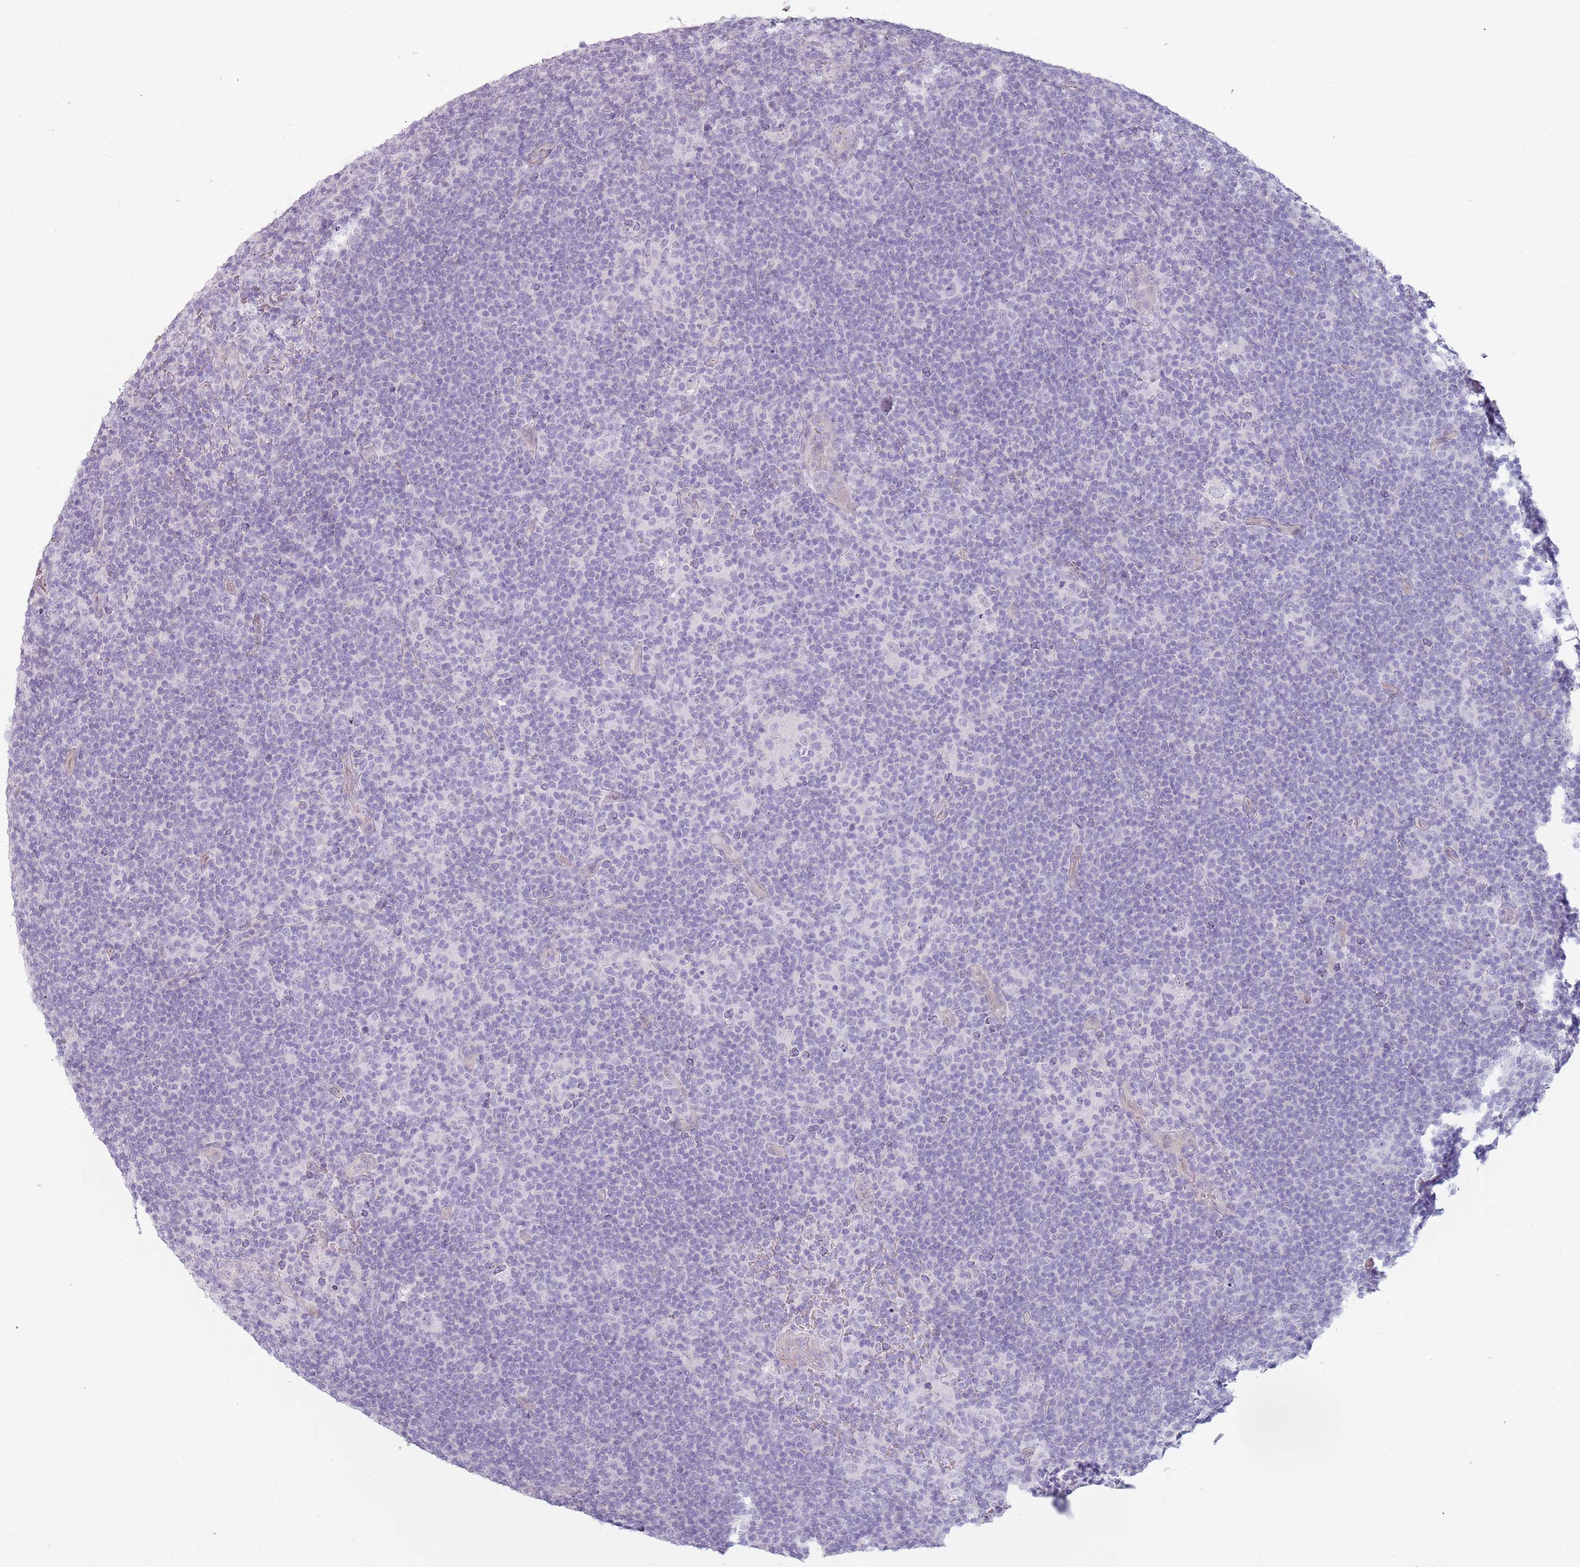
{"staining": {"intensity": "negative", "quantity": "none", "location": "none"}, "tissue": "lymphoma", "cell_type": "Tumor cells", "image_type": "cancer", "snomed": [{"axis": "morphology", "description": "Hodgkin's disease, NOS"}, {"axis": "topography", "description": "Lymph node"}], "caption": "Lymphoma was stained to show a protein in brown. There is no significant staining in tumor cells. (IHC, brightfield microscopy, high magnification).", "gene": "RFX2", "patient": {"sex": "female", "age": 57}}